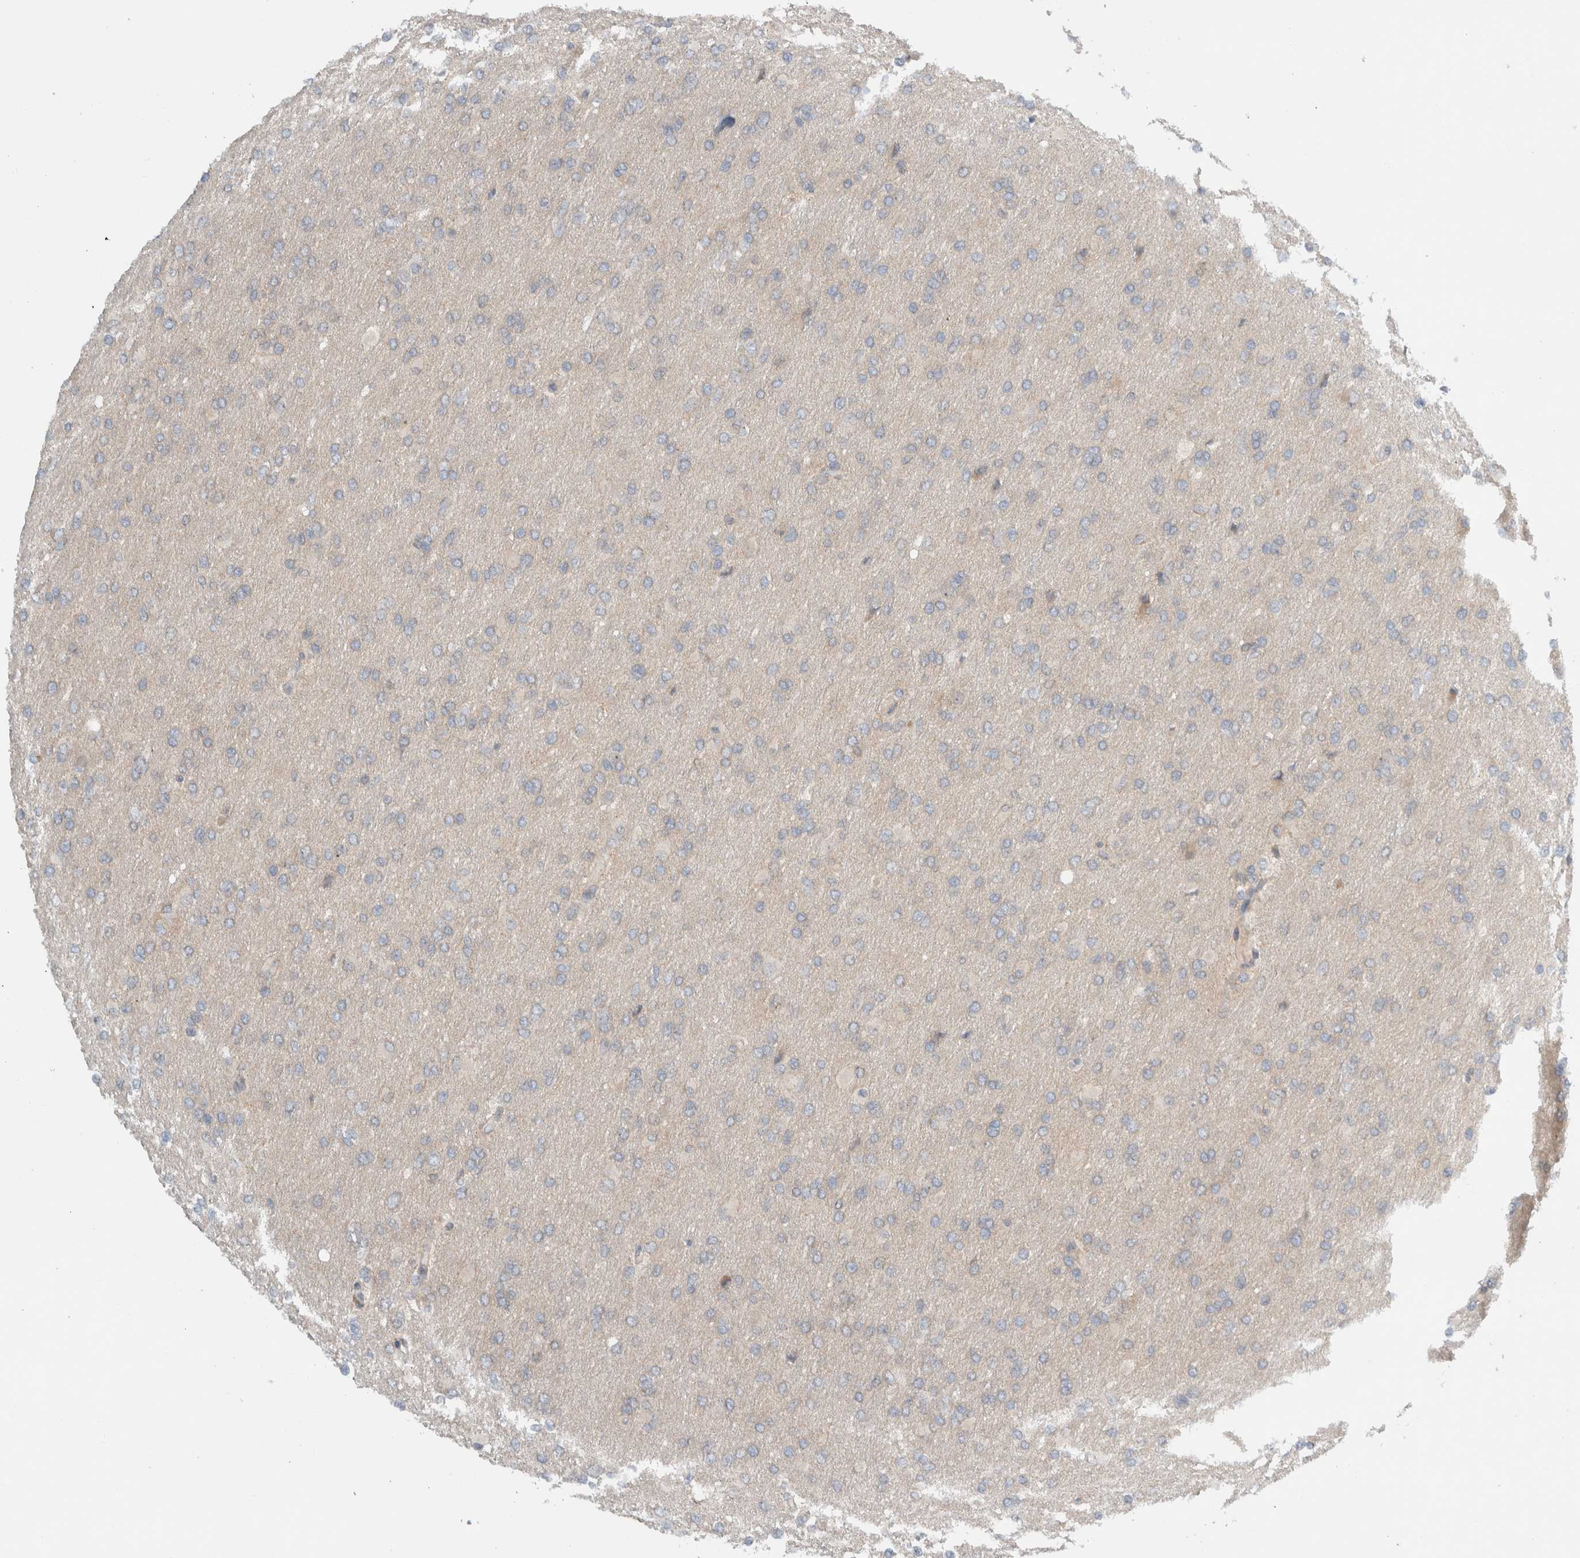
{"staining": {"intensity": "negative", "quantity": "none", "location": "none"}, "tissue": "glioma", "cell_type": "Tumor cells", "image_type": "cancer", "snomed": [{"axis": "morphology", "description": "Glioma, malignant, High grade"}, {"axis": "topography", "description": "Cerebral cortex"}], "caption": "The photomicrograph shows no staining of tumor cells in malignant glioma (high-grade). (Immunohistochemistry (ihc), brightfield microscopy, high magnification).", "gene": "MPRIP", "patient": {"sex": "female", "age": 36}}